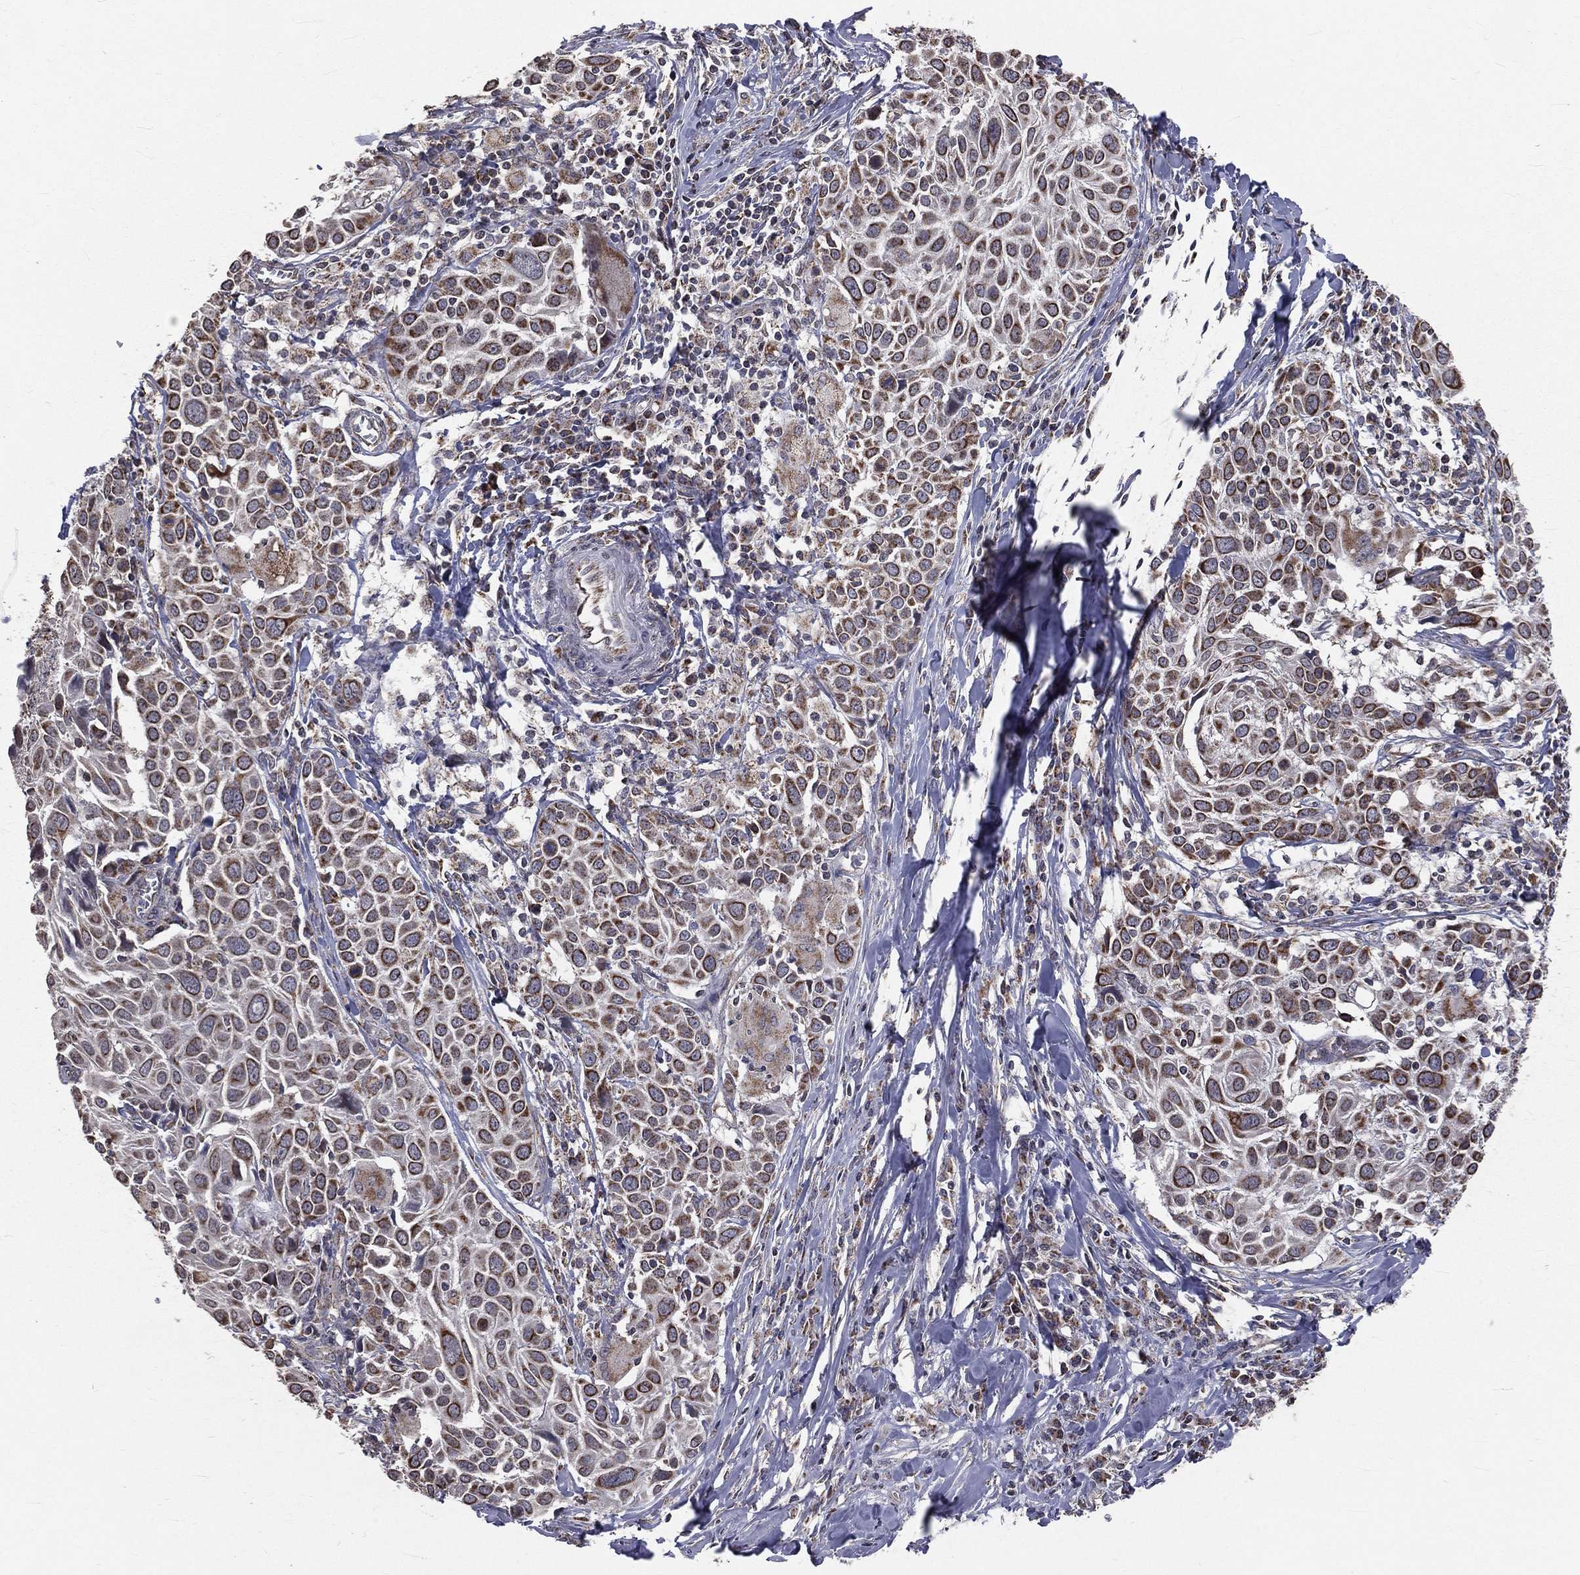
{"staining": {"intensity": "strong", "quantity": ">75%", "location": "cytoplasmic/membranous"}, "tissue": "lung cancer", "cell_type": "Tumor cells", "image_type": "cancer", "snomed": [{"axis": "morphology", "description": "Squamous cell carcinoma, NOS"}, {"axis": "topography", "description": "Lung"}], "caption": "A photomicrograph showing strong cytoplasmic/membranous expression in approximately >75% of tumor cells in lung squamous cell carcinoma, as visualized by brown immunohistochemical staining.", "gene": "MRPL46", "patient": {"sex": "male", "age": 57}}